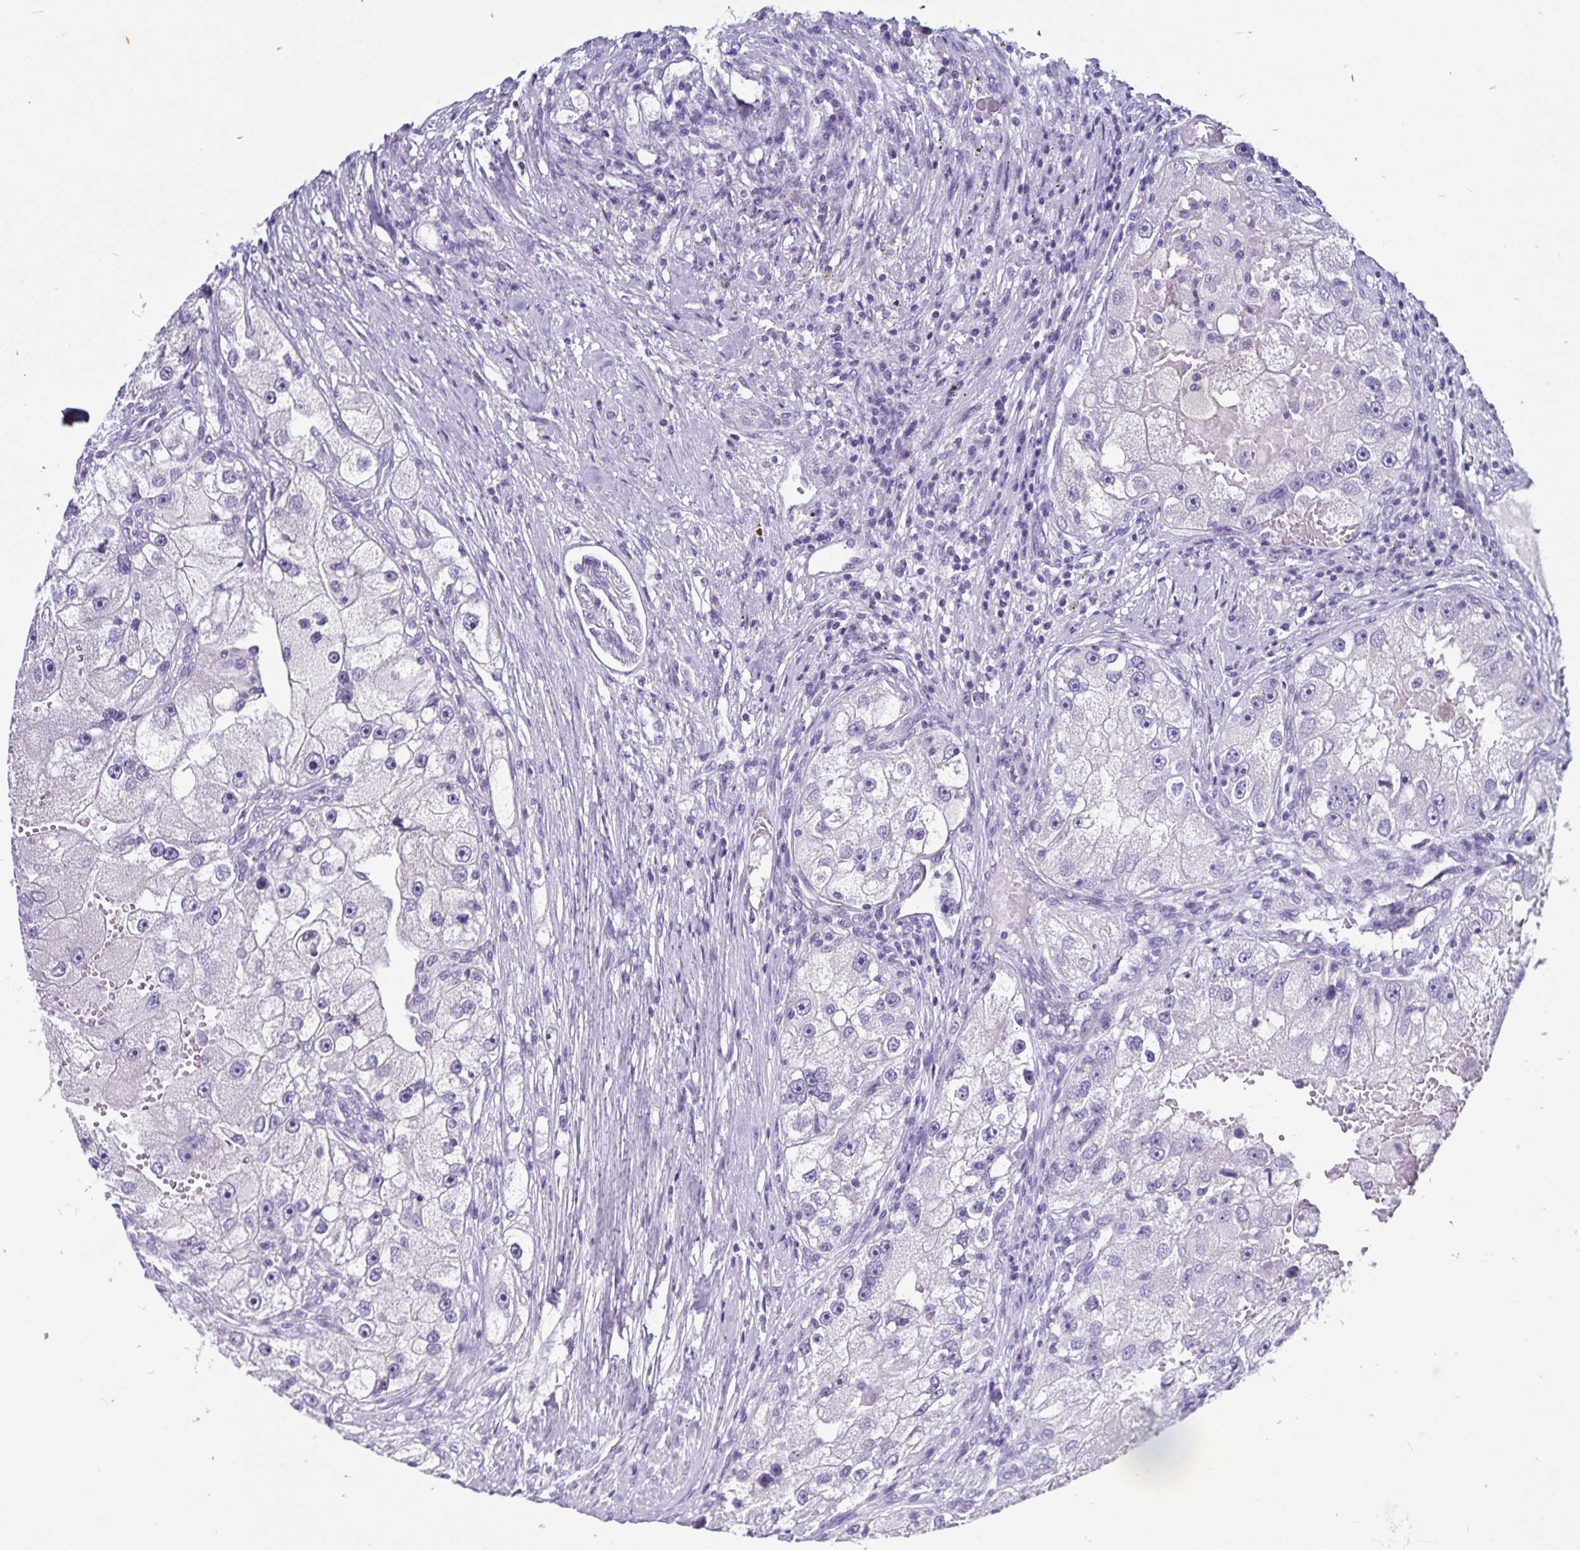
{"staining": {"intensity": "negative", "quantity": "none", "location": "none"}, "tissue": "renal cancer", "cell_type": "Tumor cells", "image_type": "cancer", "snomed": [{"axis": "morphology", "description": "Adenocarcinoma, NOS"}, {"axis": "topography", "description": "Kidney"}], "caption": "Histopathology image shows no protein staining in tumor cells of renal cancer (adenocarcinoma) tissue. Nuclei are stained in blue.", "gene": "ODF3B", "patient": {"sex": "male", "age": 63}}